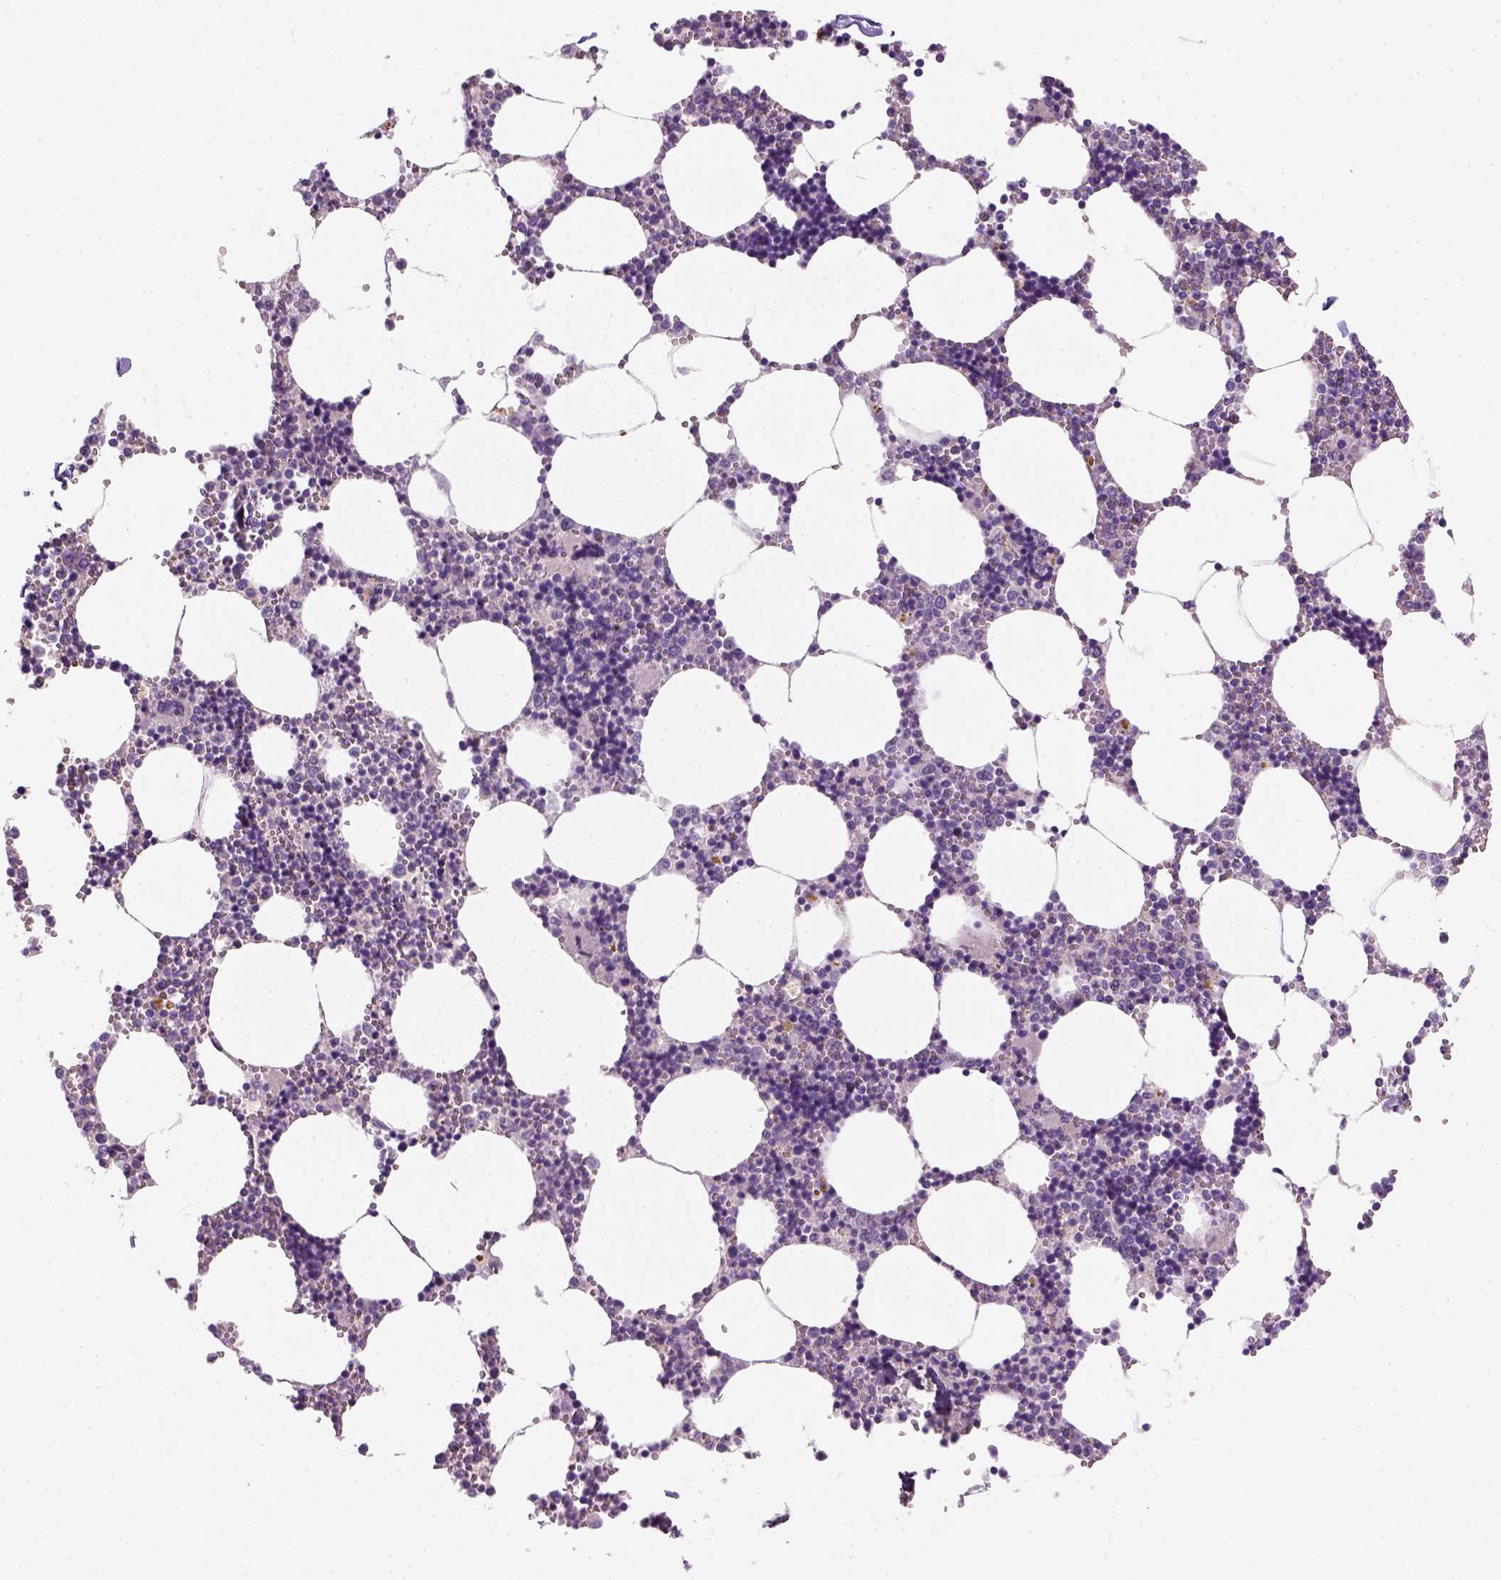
{"staining": {"intensity": "negative", "quantity": "none", "location": "none"}, "tissue": "bone marrow", "cell_type": "Hematopoietic cells", "image_type": "normal", "snomed": [{"axis": "morphology", "description": "Normal tissue, NOS"}, {"axis": "topography", "description": "Bone marrow"}], "caption": "High power microscopy histopathology image of an immunohistochemistry micrograph of unremarkable bone marrow, revealing no significant positivity in hematopoietic cells.", "gene": "NUDT6", "patient": {"sex": "male", "age": 54}}